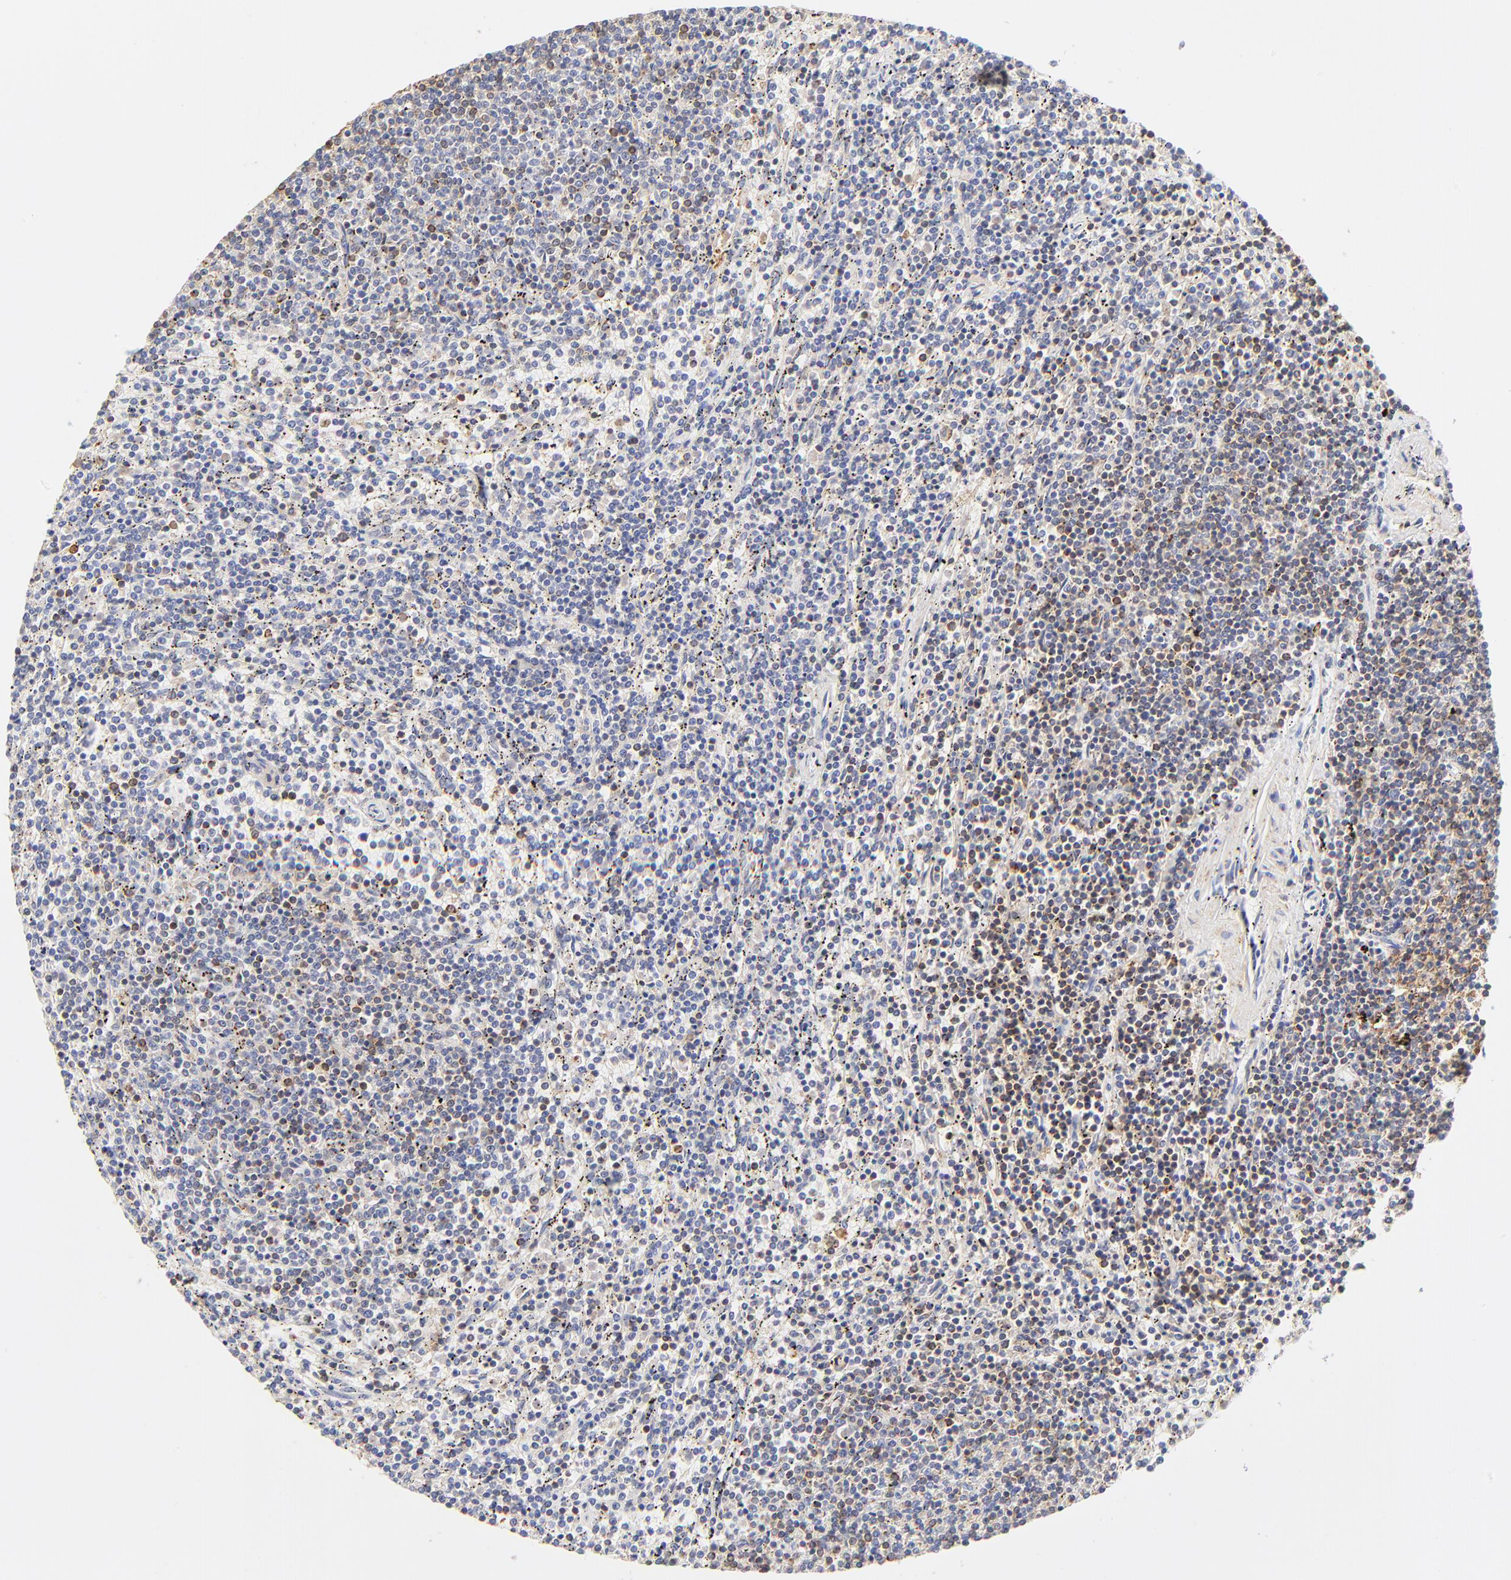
{"staining": {"intensity": "weak", "quantity": "<25%", "location": "cytoplasmic/membranous"}, "tissue": "lymphoma", "cell_type": "Tumor cells", "image_type": "cancer", "snomed": [{"axis": "morphology", "description": "Malignant lymphoma, non-Hodgkin's type, Low grade"}, {"axis": "topography", "description": "Spleen"}], "caption": "High power microscopy image of an IHC histopathology image of lymphoma, revealing no significant positivity in tumor cells.", "gene": "MDGA2", "patient": {"sex": "female", "age": 50}}